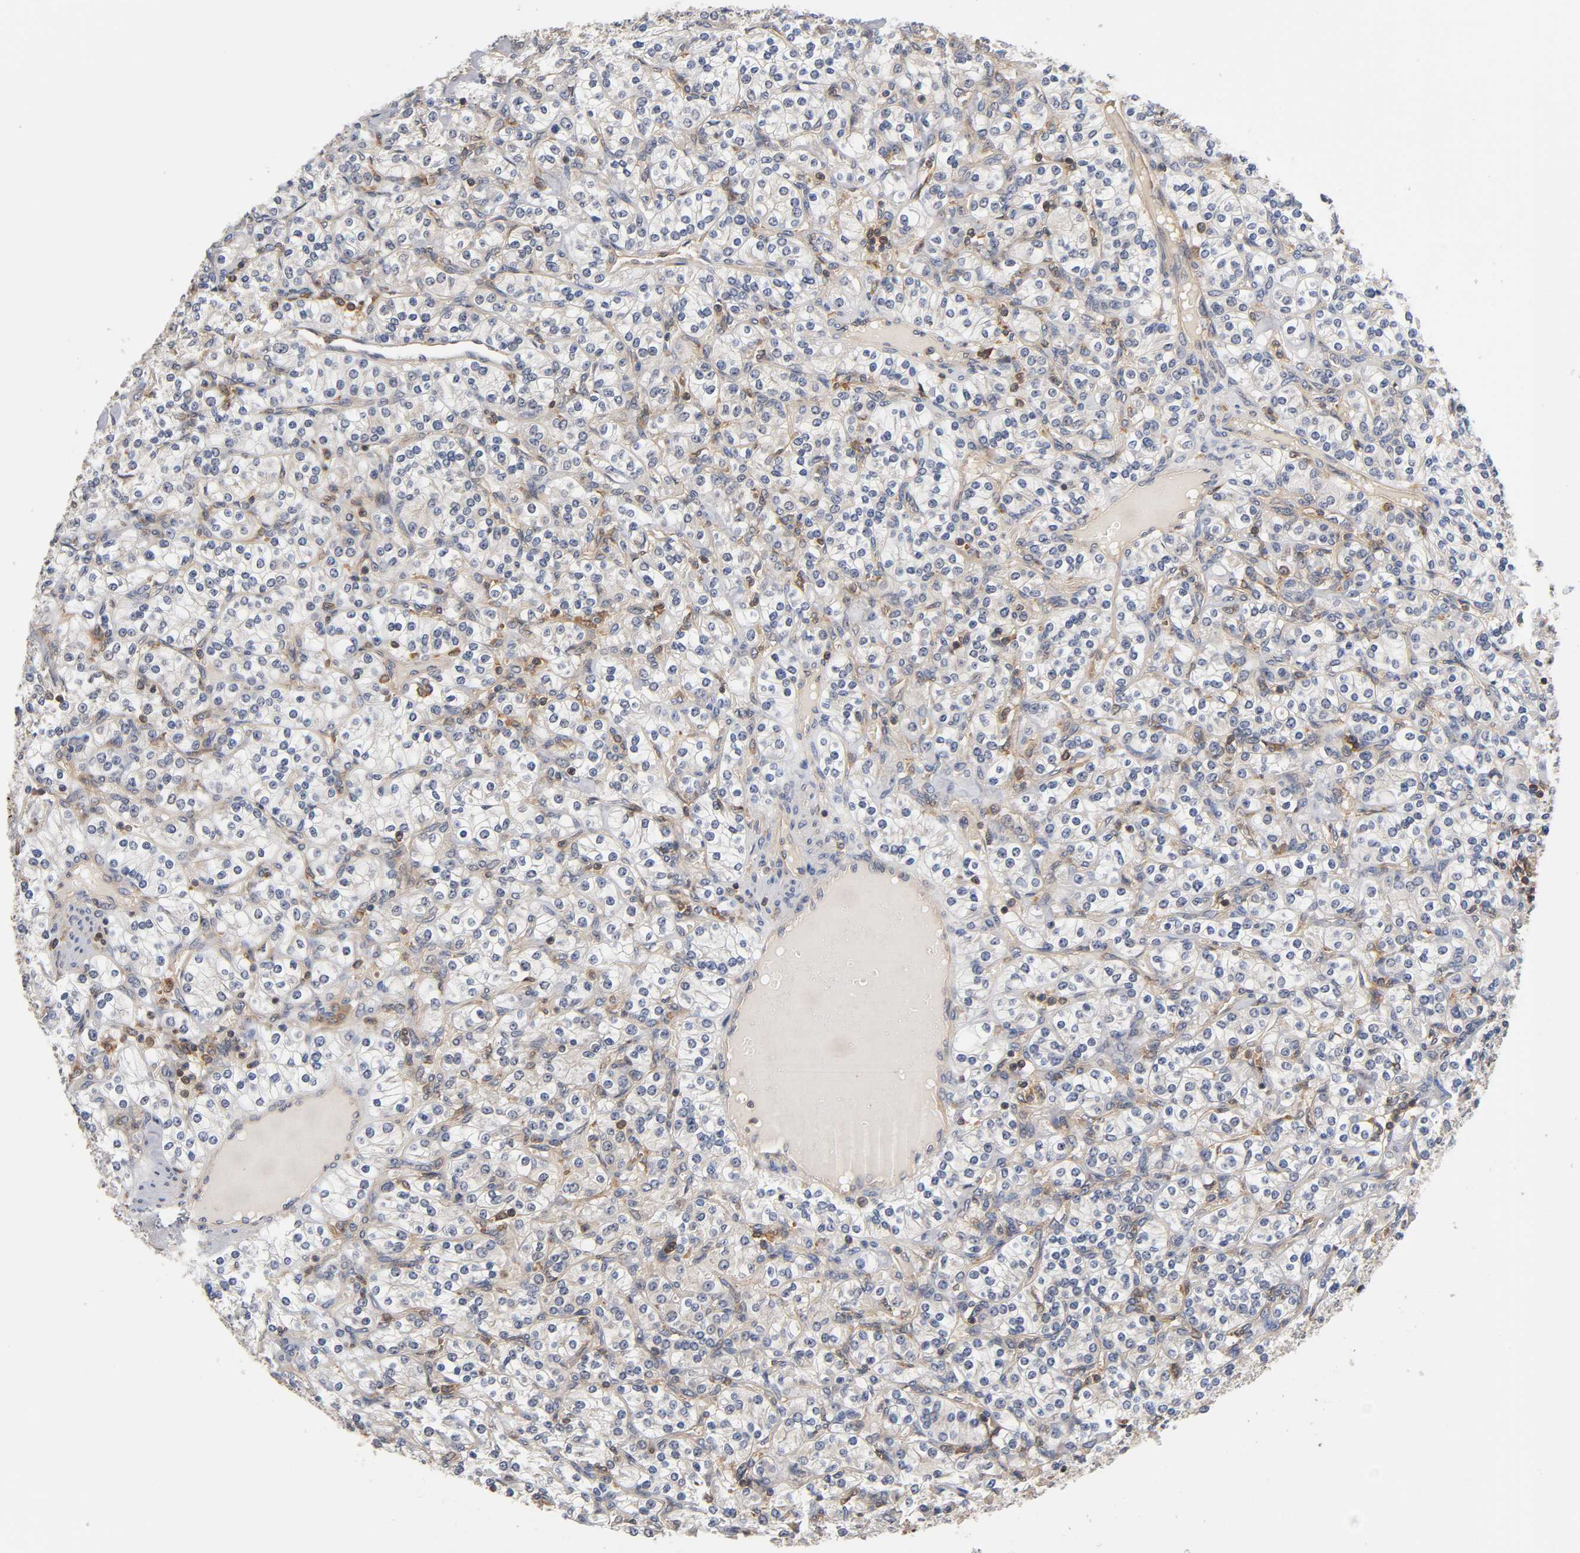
{"staining": {"intensity": "weak", "quantity": "<25%", "location": "cytoplasmic/membranous"}, "tissue": "renal cancer", "cell_type": "Tumor cells", "image_type": "cancer", "snomed": [{"axis": "morphology", "description": "Adenocarcinoma, NOS"}, {"axis": "topography", "description": "Kidney"}], "caption": "There is no significant positivity in tumor cells of renal adenocarcinoma. (Immunohistochemistry, brightfield microscopy, high magnification).", "gene": "ACTR2", "patient": {"sex": "male", "age": 77}}